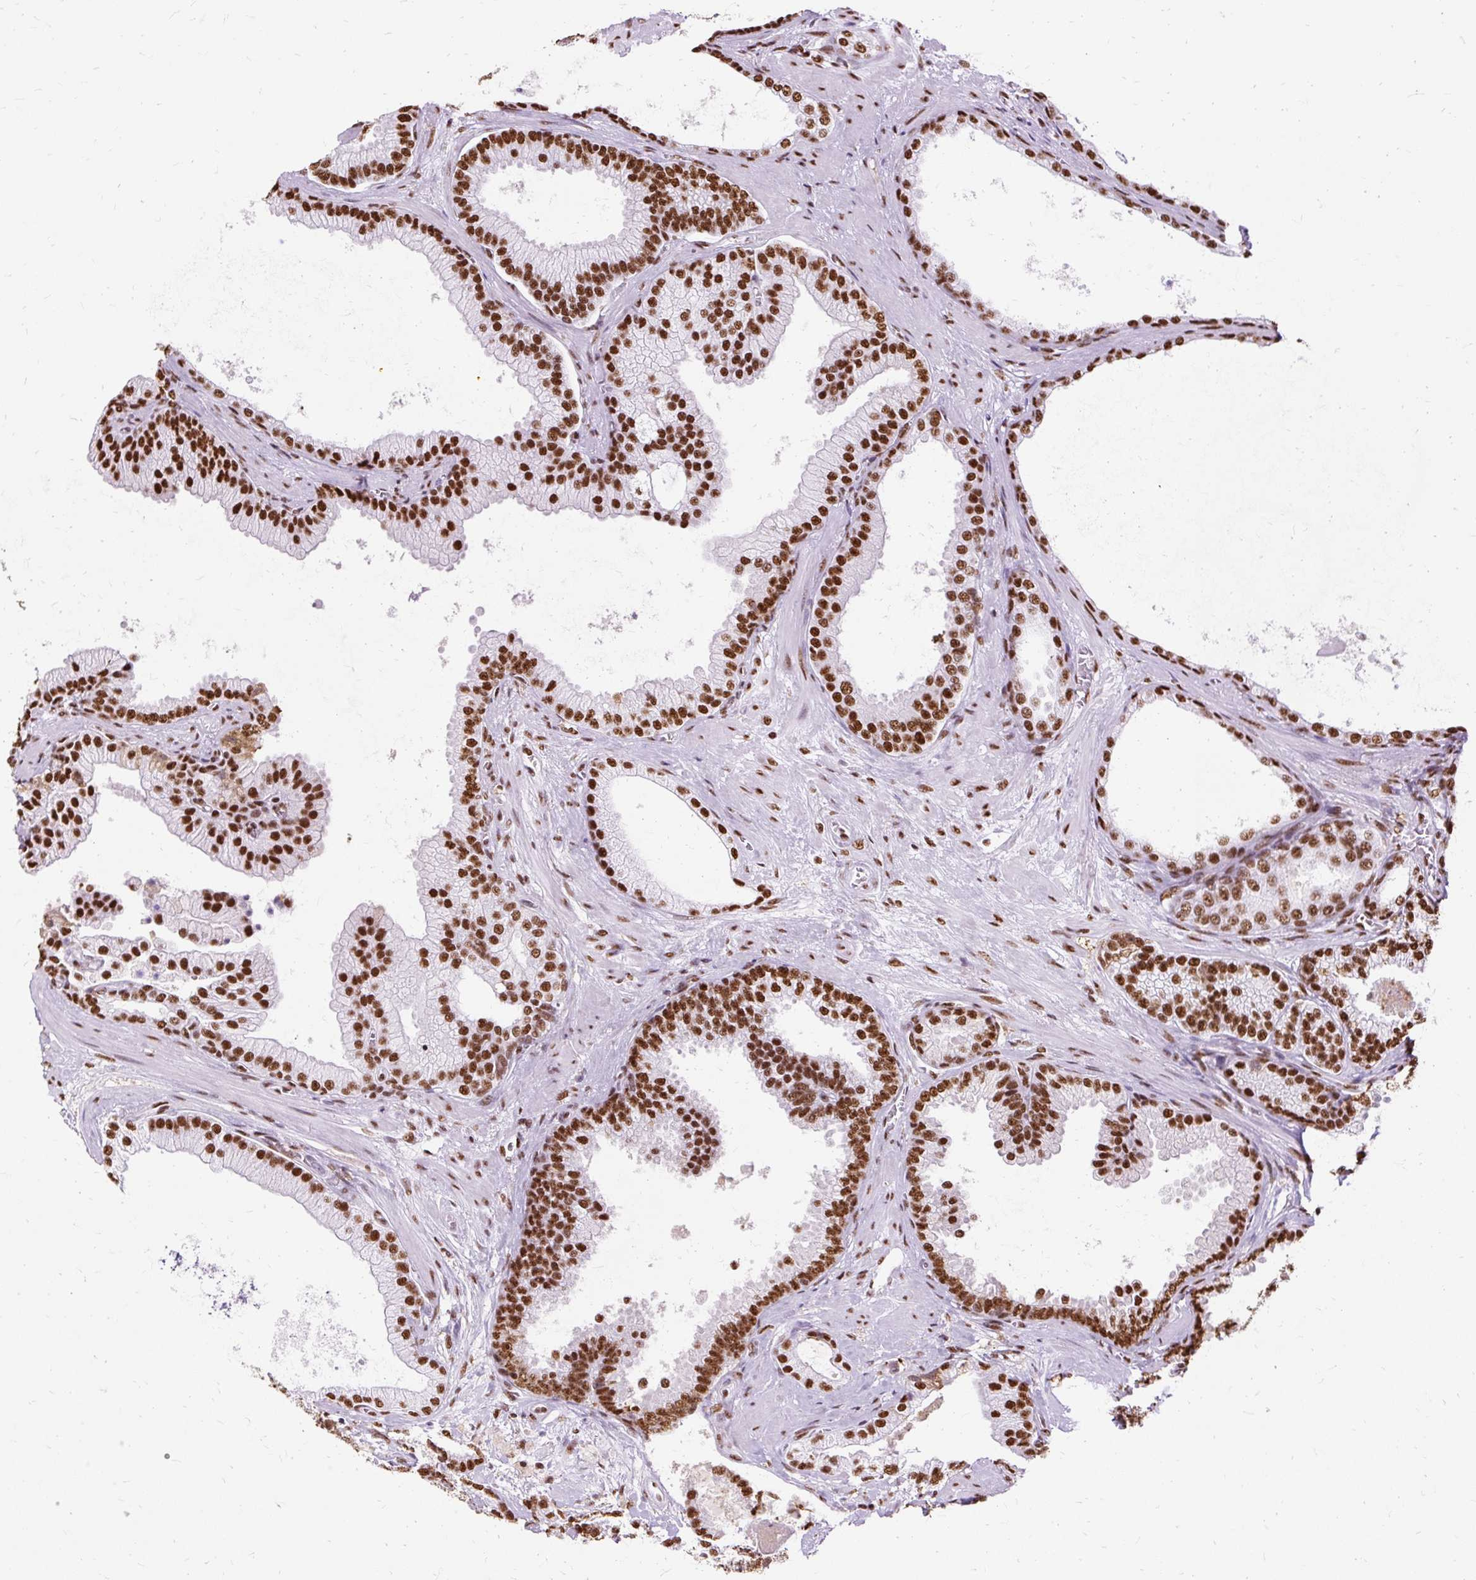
{"staining": {"intensity": "strong", "quantity": ">75%", "location": "nuclear"}, "tissue": "prostate cancer", "cell_type": "Tumor cells", "image_type": "cancer", "snomed": [{"axis": "morphology", "description": "Adenocarcinoma, High grade"}, {"axis": "topography", "description": "Prostate"}], "caption": "An image of prostate cancer (high-grade adenocarcinoma) stained for a protein demonstrates strong nuclear brown staining in tumor cells.", "gene": "XRCC6", "patient": {"sex": "male", "age": 68}}